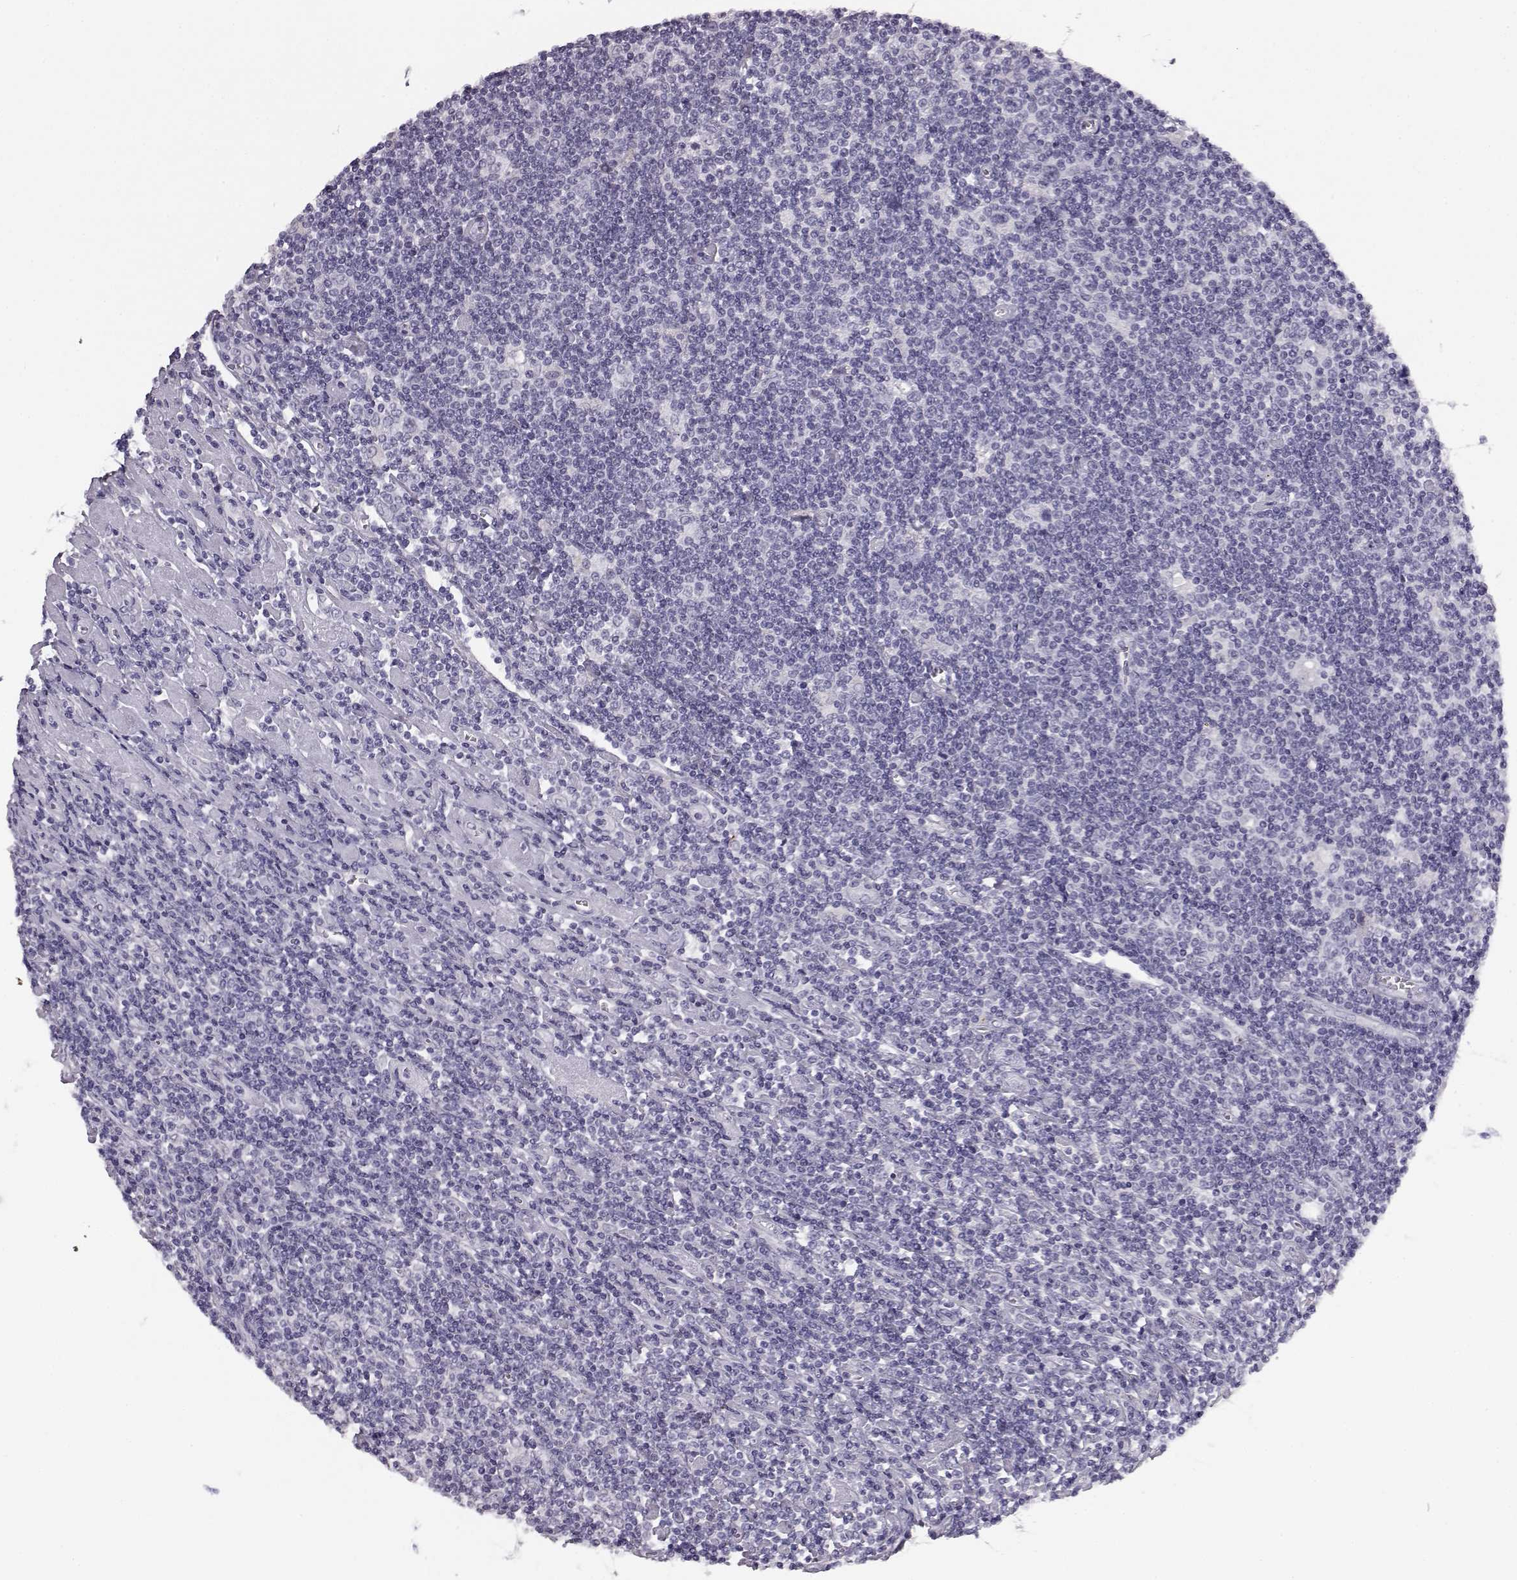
{"staining": {"intensity": "negative", "quantity": "none", "location": "none"}, "tissue": "lymphoma", "cell_type": "Tumor cells", "image_type": "cancer", "snomed": [{"axis": "morphology", "description": "Hodgkin's disease, NOS"}, {"axis": "topography", "description": "Lymph node"}], "caption": "Lymphoma was stained to show a protein in brown. There is no significant expression in tumor cells.", "gene": "BFSP2", "patient": {"sex": "male", "age": 40}}